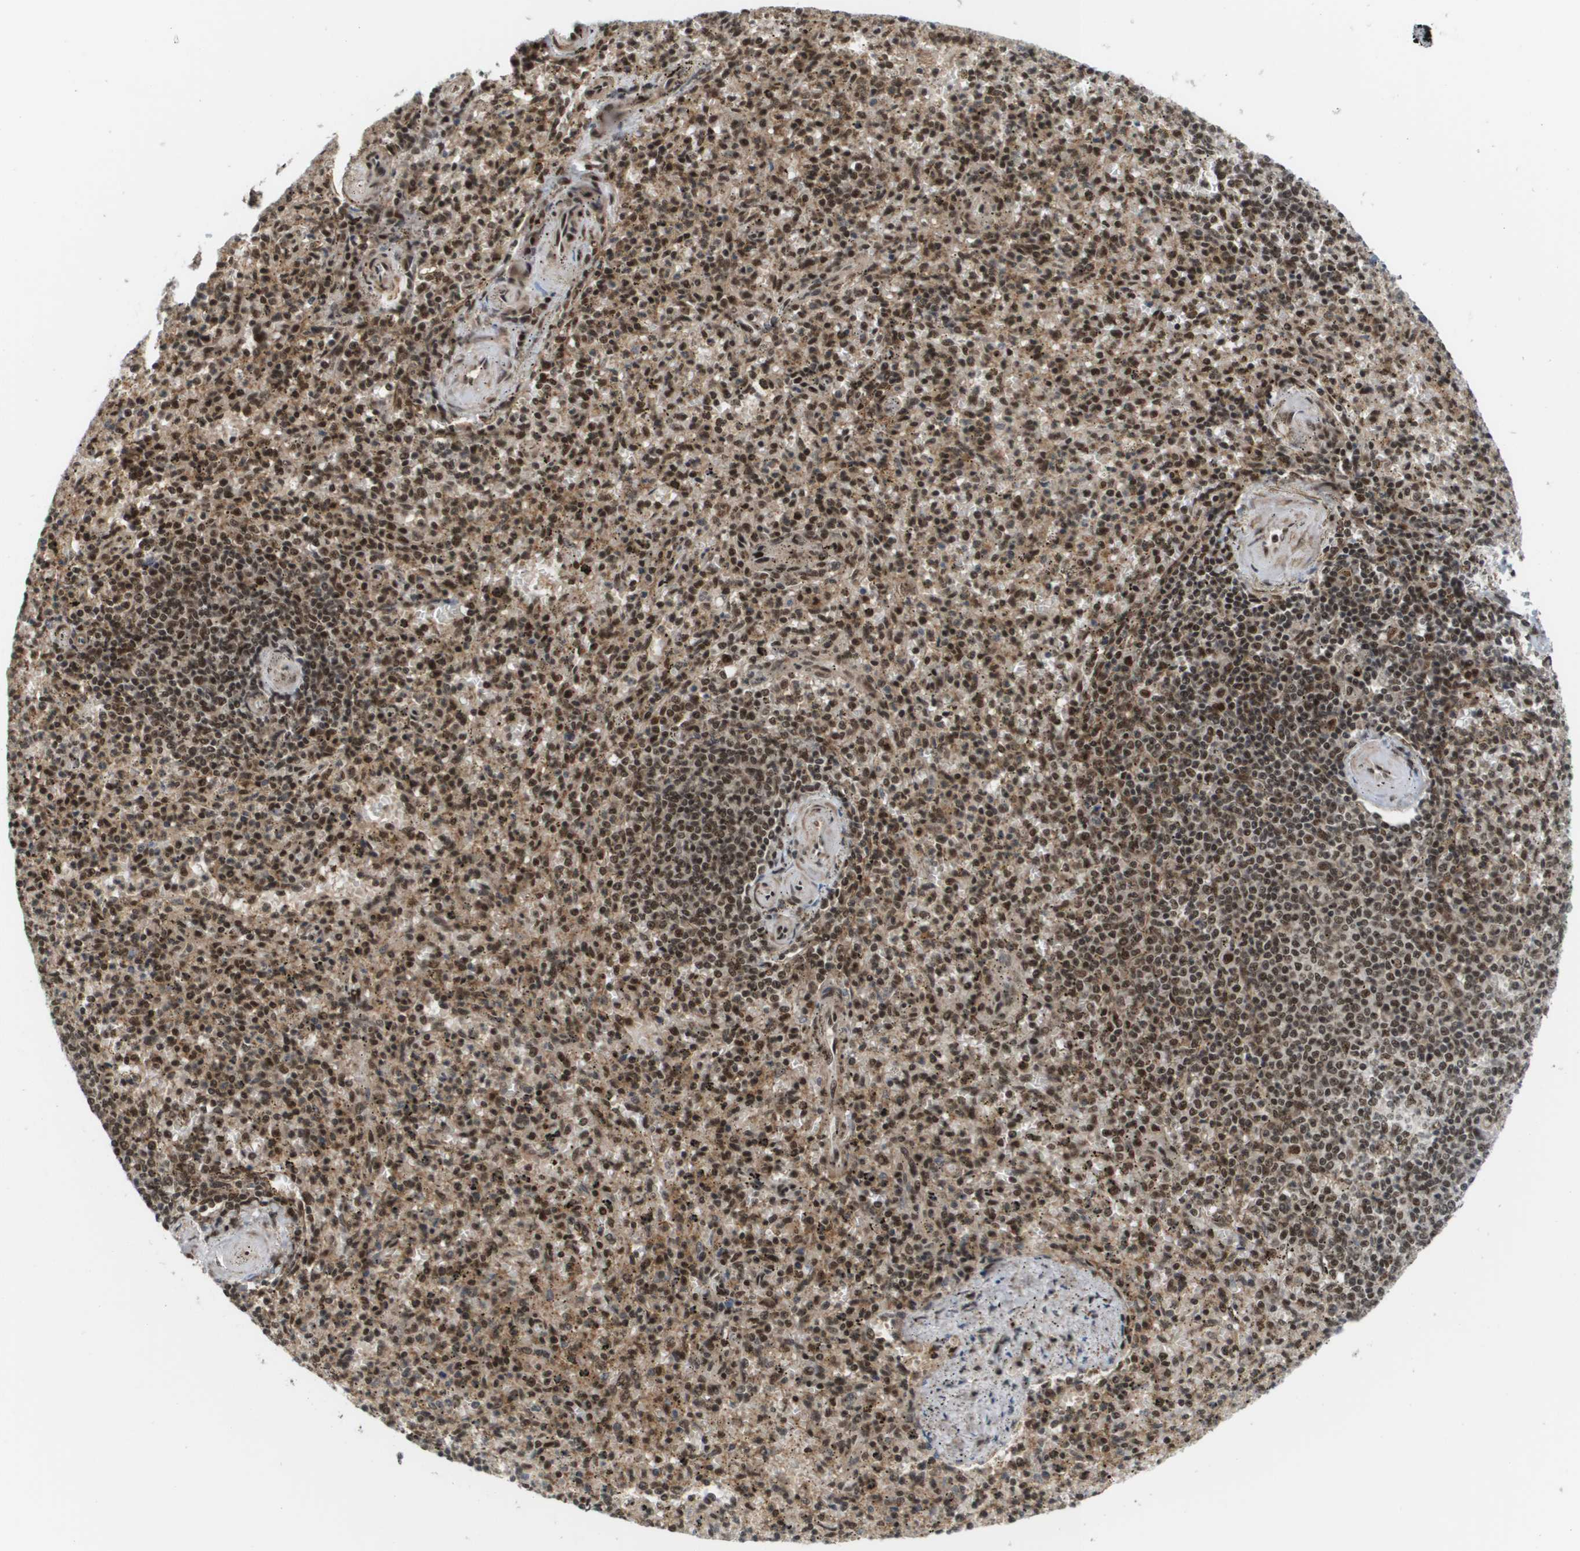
{"staining": {"intensity": "moderate", "quantity": "25%-75%", "location": "cytoplasmic/membranous,nuclear"}, "tissue": "spleen", "cell_type": "Cells in red pulp", "image_type": "normal", "snomed": [{"axis": "morphology", "description": "Normal tissue, NOS"}, {"axis": "topography", "description": "Spleen"}], "caption": "Protein expression by IHC shows moderate cytoplasmic/membranous,nuclear expression in approximately 25%-75% of cells in red pulp in benign spleen.", "gene": "PRCC", "patient": {"sex": "male", "age": 72}}